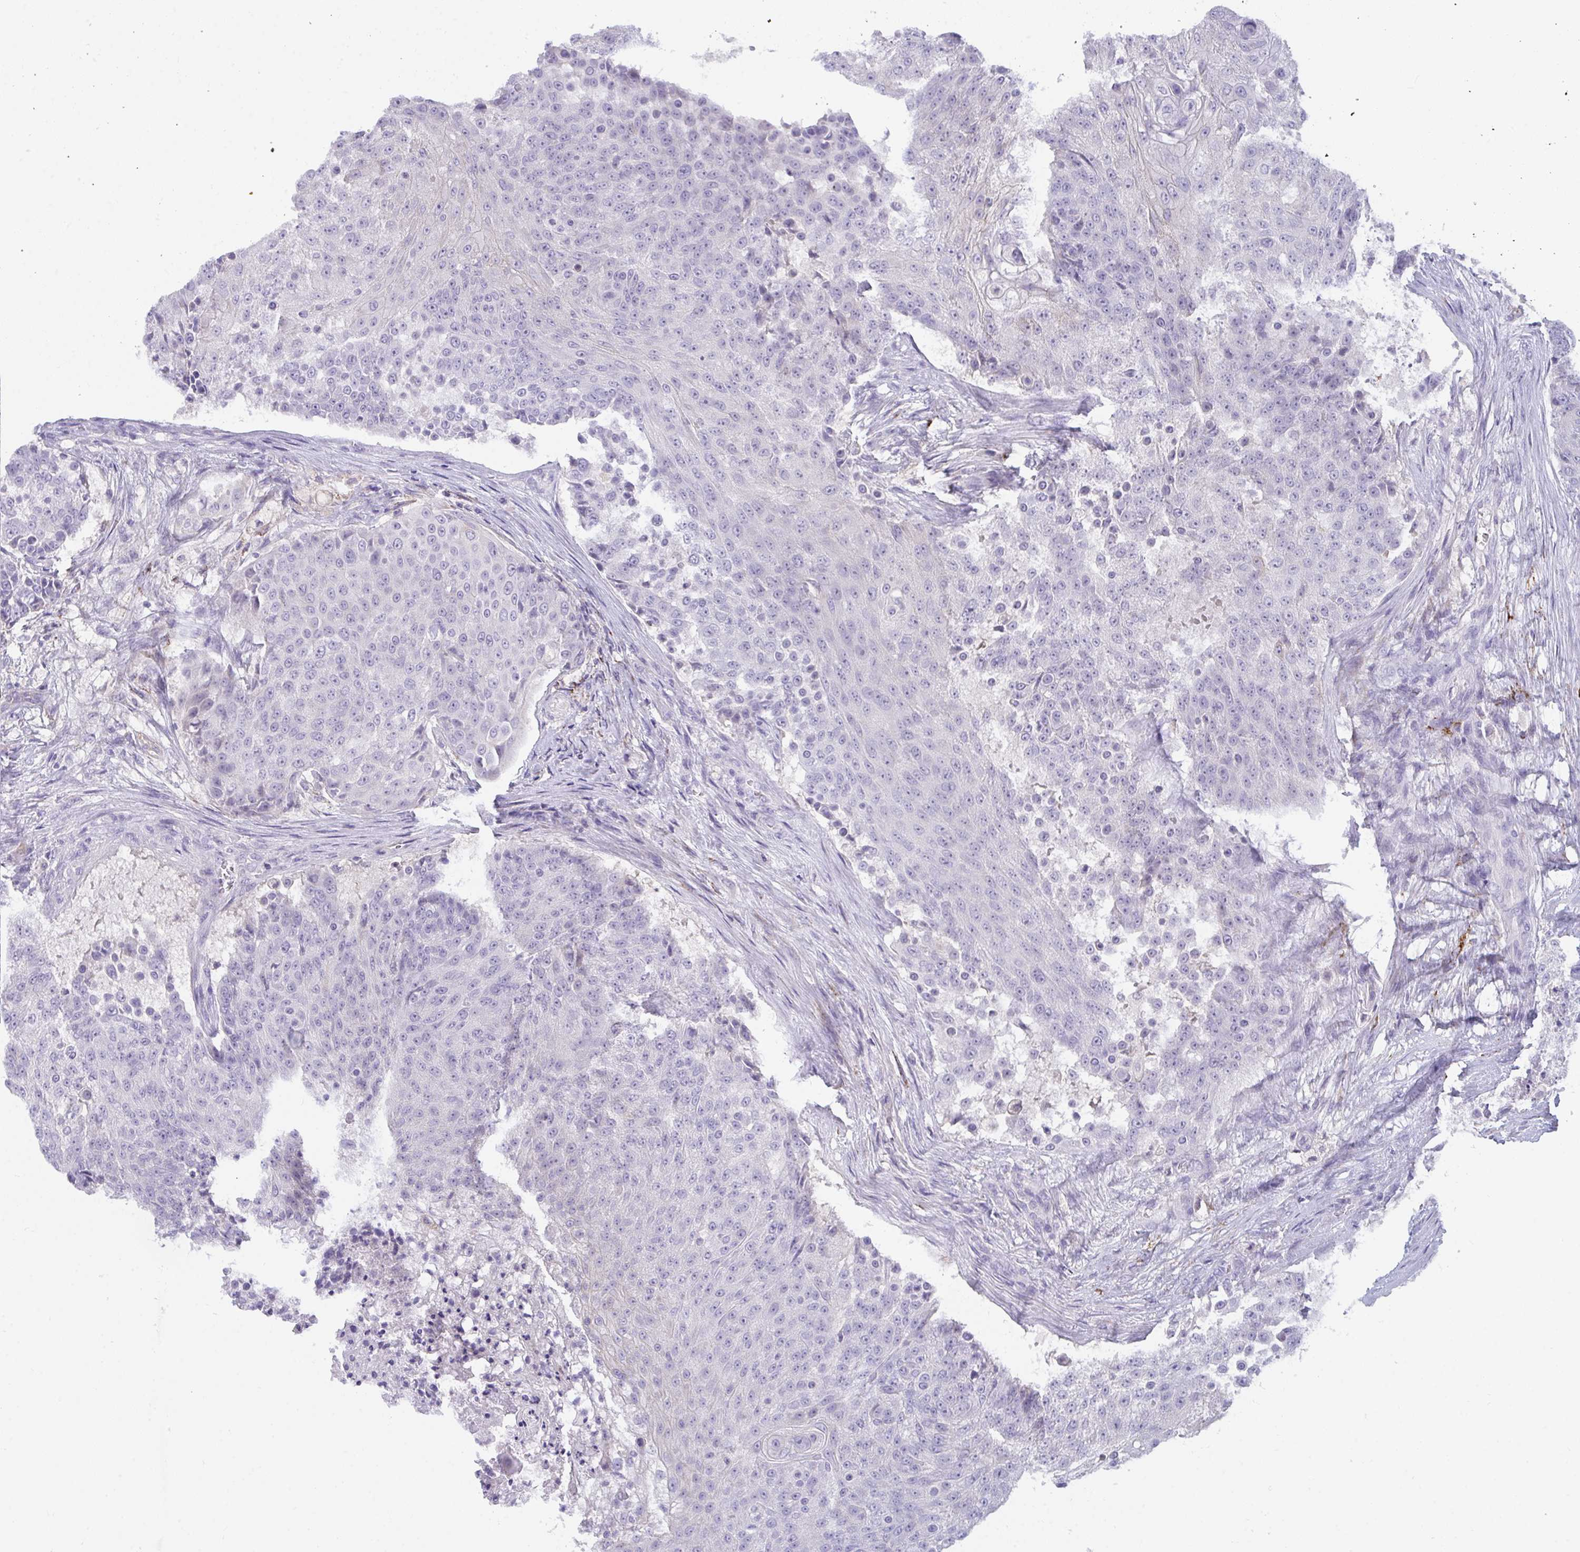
{"staining": {"intensity": "negative", "quantity": "none", "location": "none"}, "tissue": "urothelial cancer", "cell_type": "Tumor cells", "image_type": "cancer", "snomed": [{"axis": "morphology", "description": "Urothelial carcinoma, High grade"}, {"axis": "topography", "description": "Urinary bladder"}], "caption": "IHC image of neoplastic tissue: human urothelial cancer stained with DAB (3,3'-diaminobenzidine) demonstrates no significant protein positivity in tumor cells.", "gene": "SEMA6B", "patient": {"sex": "female", "age": 63}}